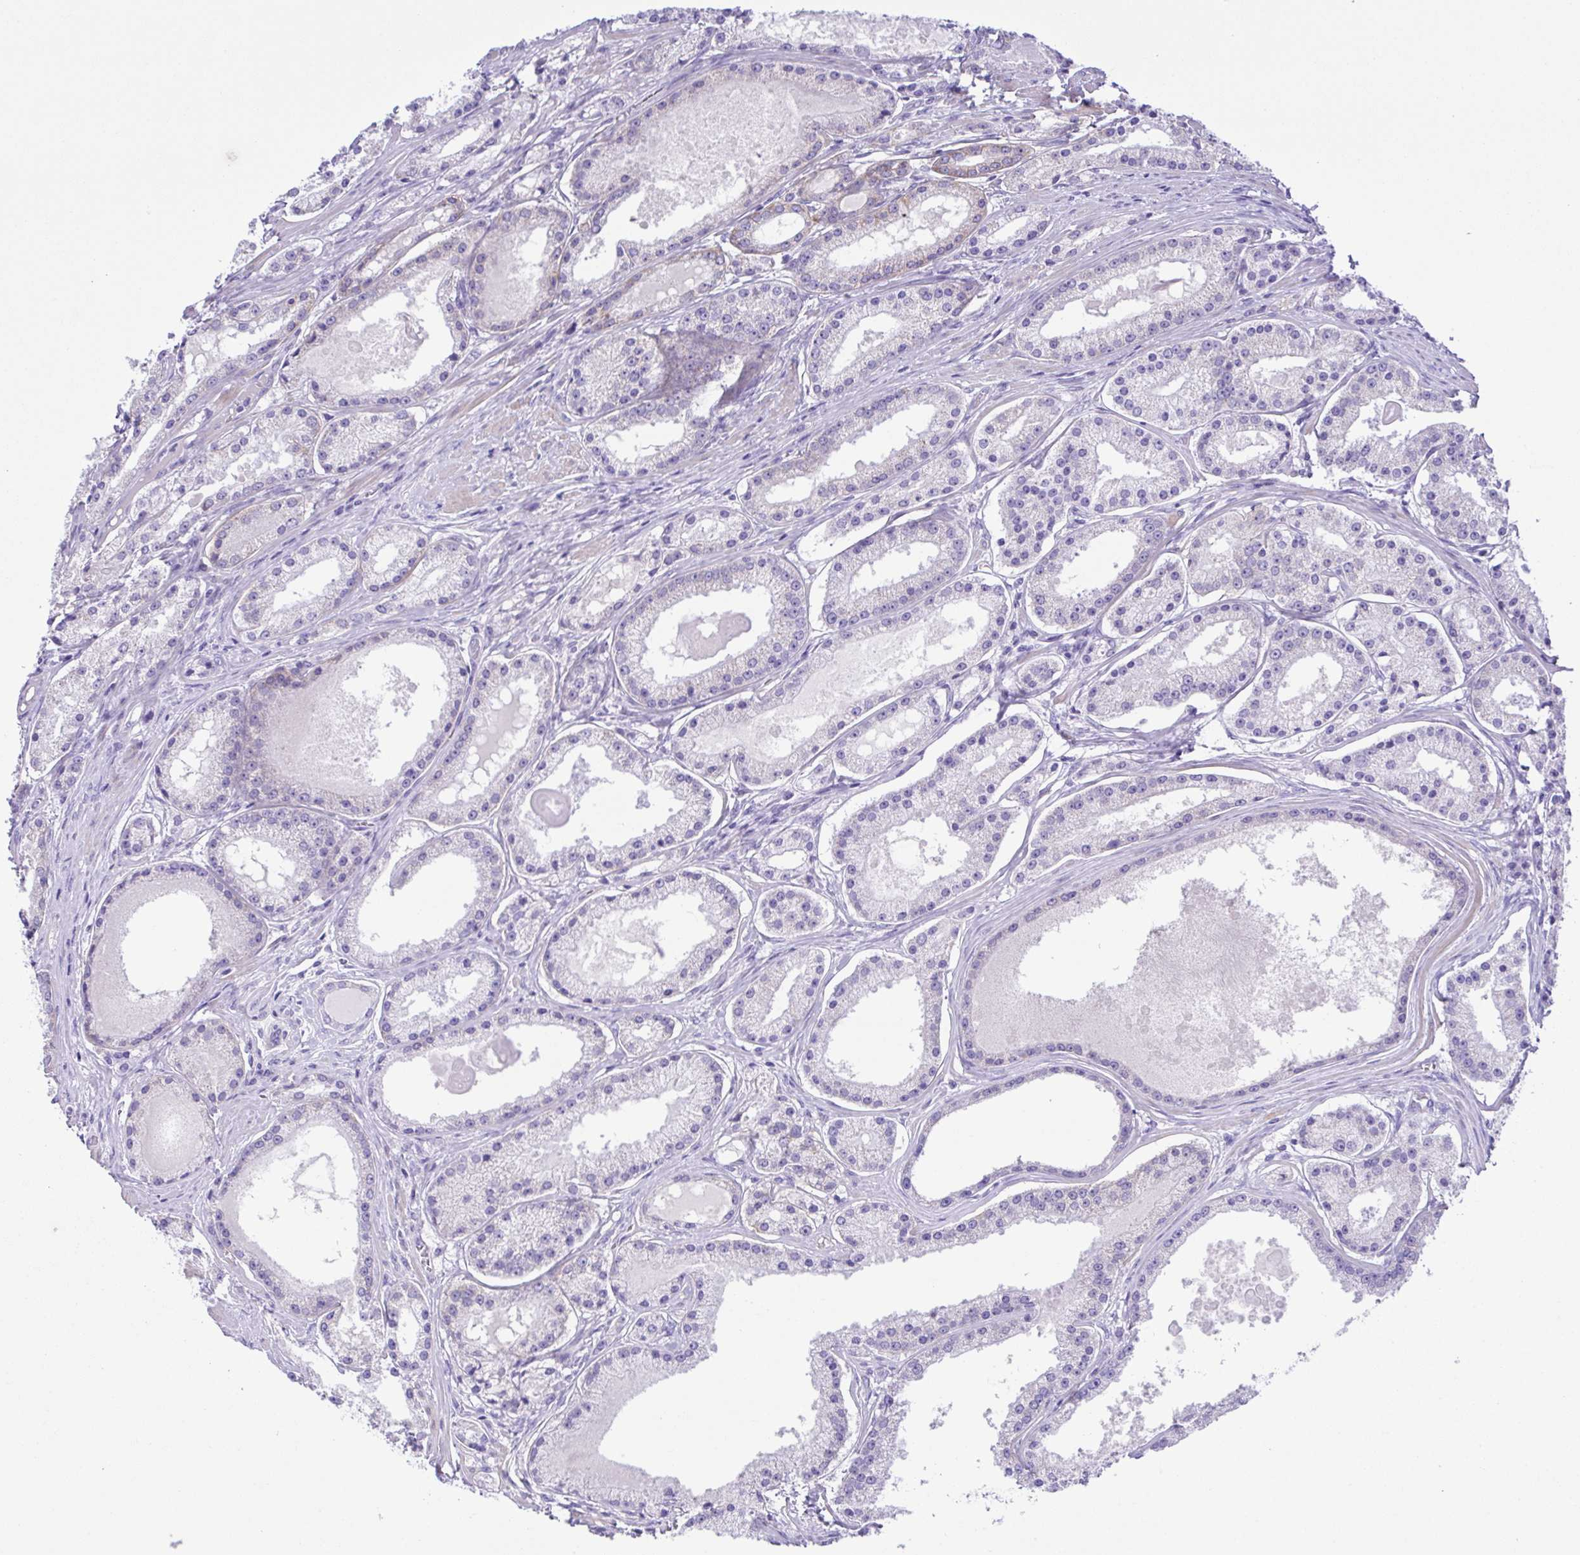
{"staining": {"intensity": "negative", "quantity": "none", "location": "none"}, "tissue": "prostate cancer", "cell_type": "Tumor cells", "image_type": "cancer", "snomed": [{"axis": "morphology", "description": "Adenocarcinoma, Low grade"}, {"axis": "topography", "description": "Prostate"}], "caption": "Tumor cells are negative for protein expression in human prostate cancer.", "gene": "ISM2", "patient": {"sex": "male", "age": 57}}